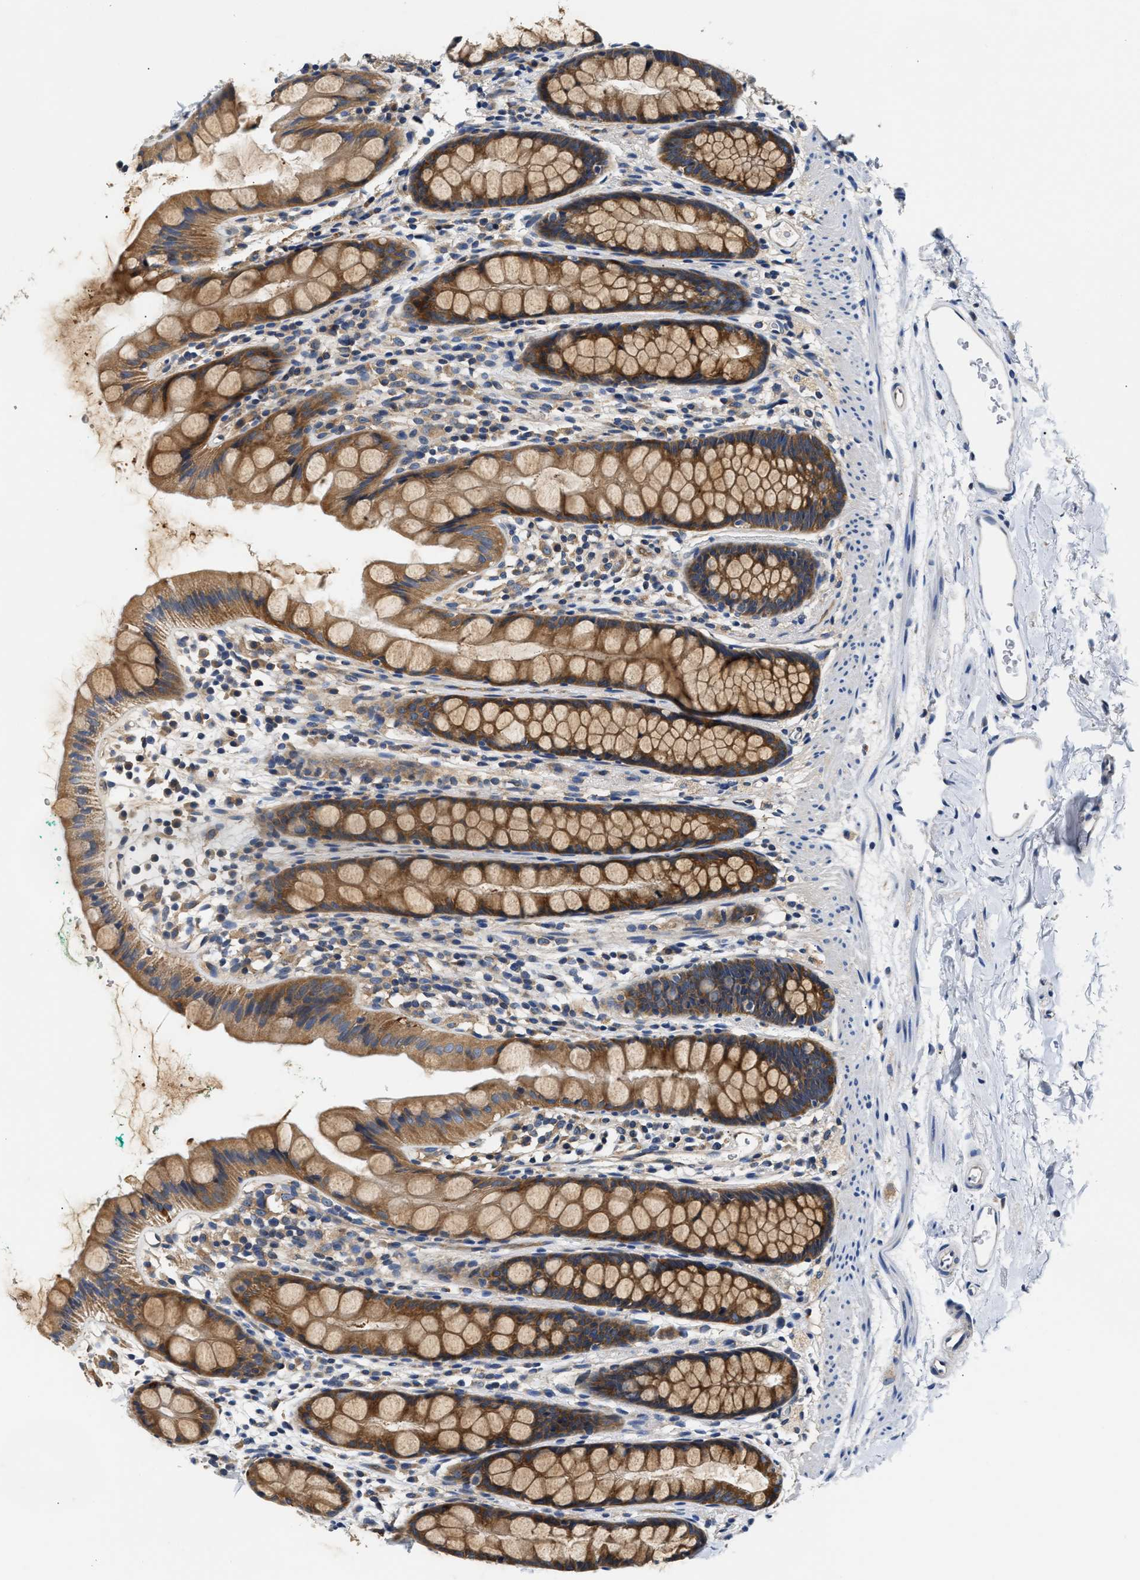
{"staining": {"intensity": "moderate", "quantity": ">75%", "location": "cytoplasmic/membranous"}, "tissue": "rectum", "cell_type": "Glandular cells", "image_type": "normal", "snomed": [{"axis": "morphology", "description": "Normal tissue, NOS"}, {"axis": "topography", "description": "Rectum"}], "caption": "Moderate cytoplasmic/membranous staining for a protein is seen in about >75% of glandular cells of unremarkable rectum using immunohistochemistry.", "gene": "FAM185A", "patient": {"sex": "female", "age": 65}}